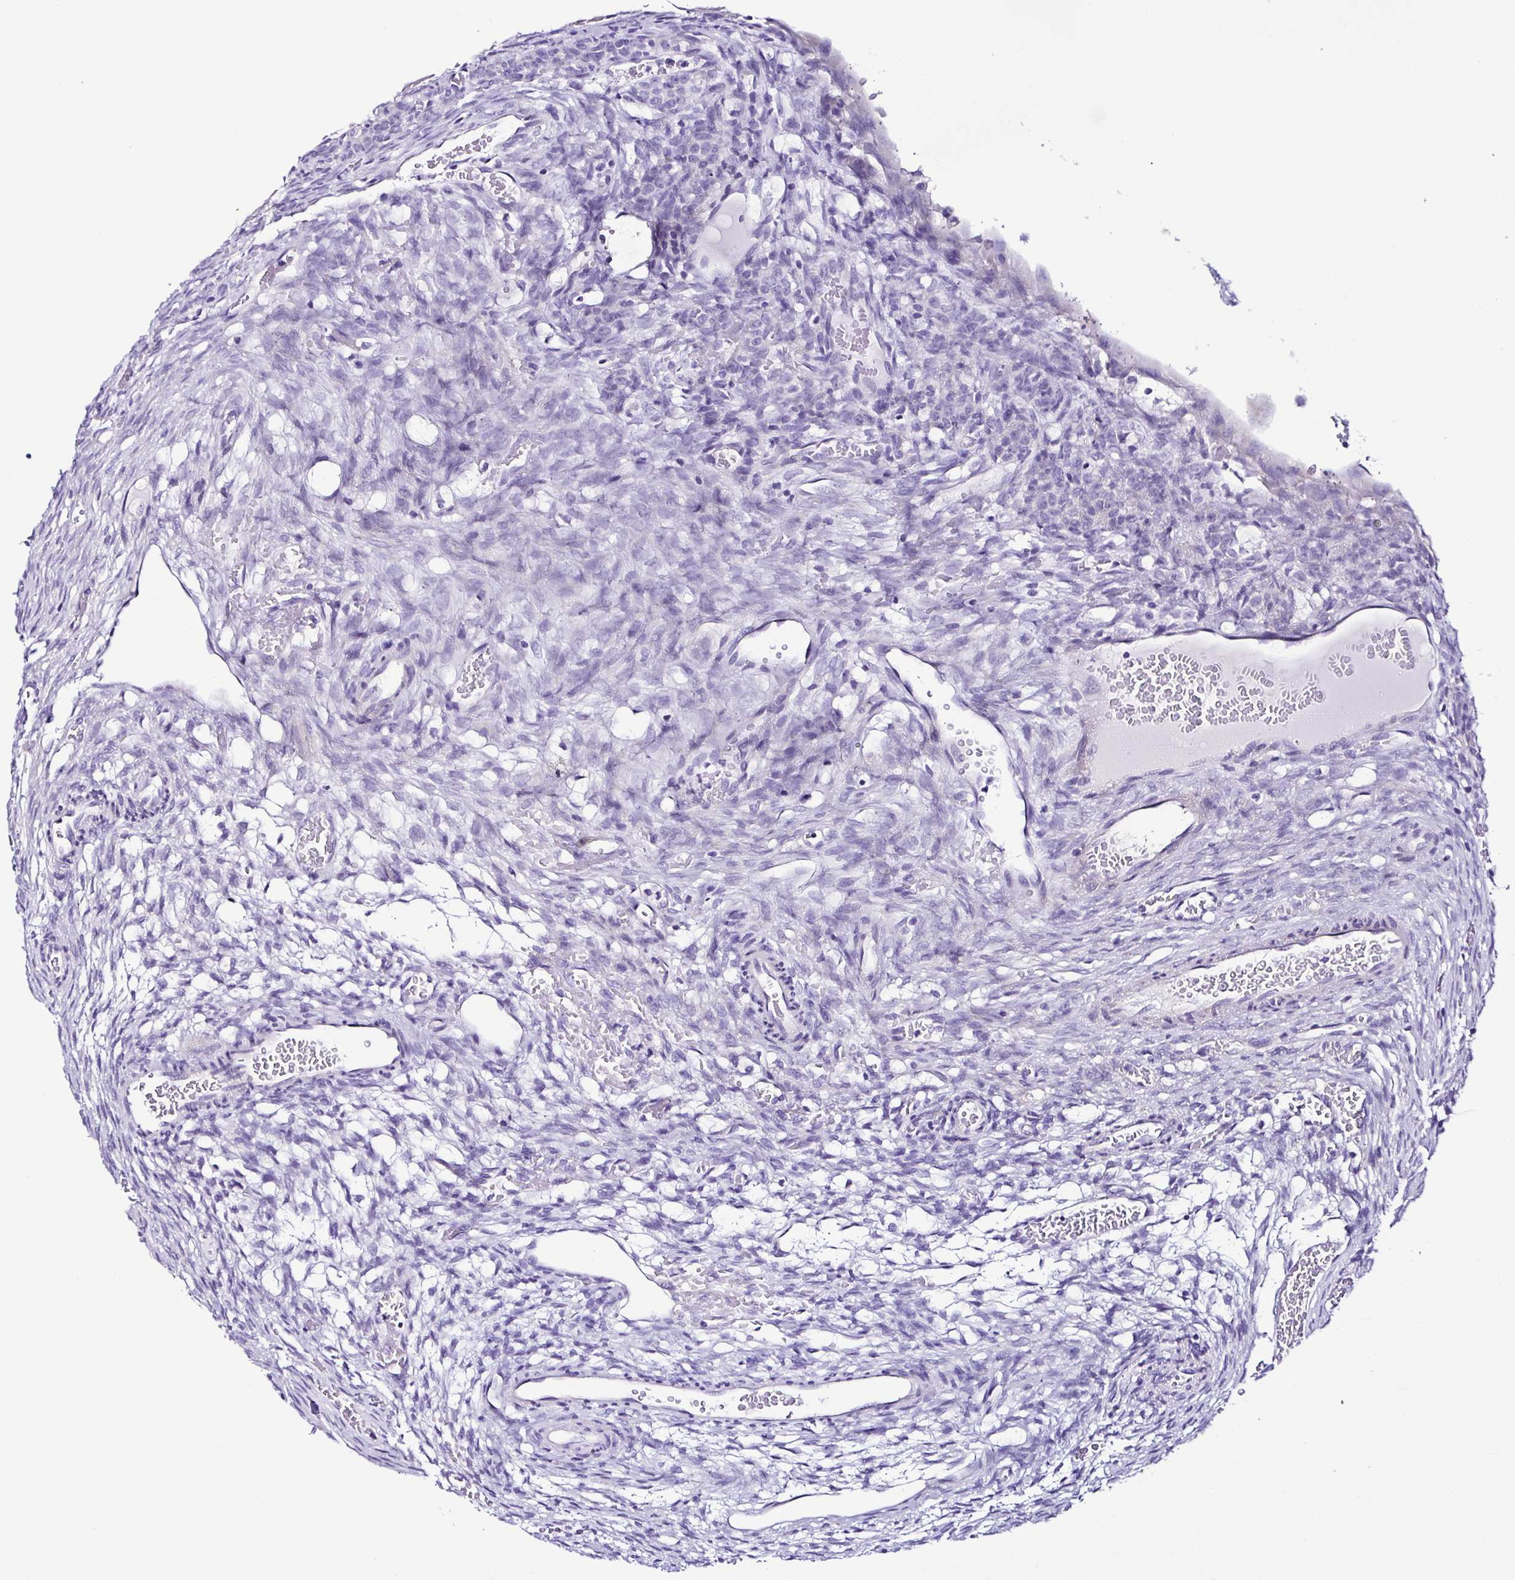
{"staining": {"intensity": "negative", "quantity": "none", "location": "none"}, "tissue": "ovary", "cell_type": "Ovarian stroma cells", "image_type": "normal", "snomed": [{"axis": "morphology", "description": "Normal tissue, NOS"}, {"axis": "topography", "description": "Ovary"}], "caption": "Human ovary stained for a protein using immunohistochemistry reveals no positivity in ovarian stroma cells.", "gene": "SRL", "patient": {"sex": "female", "age": 34}}